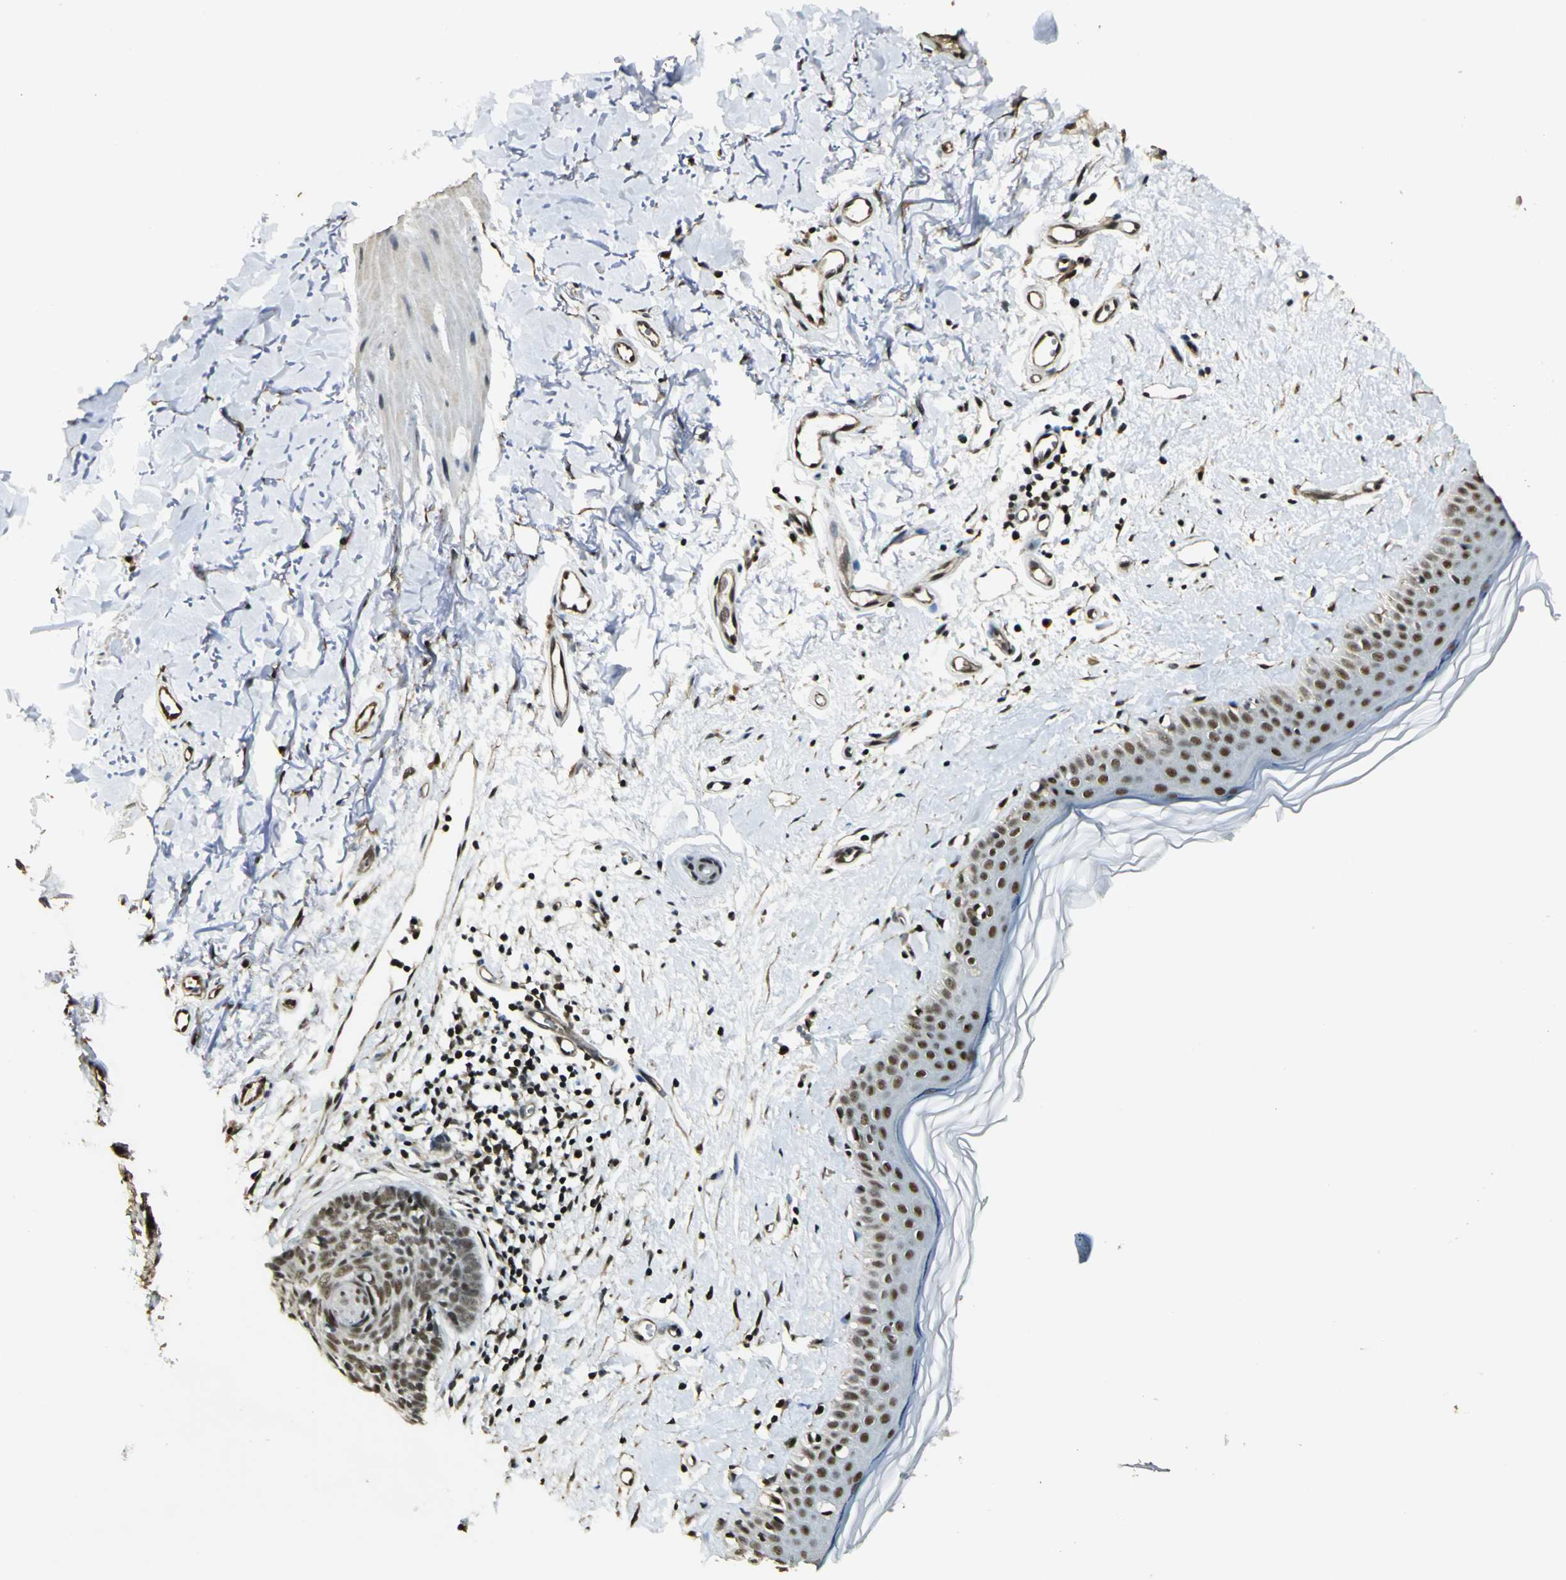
{"staining": {"intensity": "moderate", "quantity": ">75%", "location": "nuclear"}, "tissue": "skin cancer", "cell_type": "Tumor cells", "image_type": "cancer", "snomed": [{"axis": "morphology", "description": "Normal tissue, NOS"}, {"axis": "morphology", "description": "Basal cell carcinoma"}, {"axis": "topography", "description": "Skin"}], "caption": "Immunohistochemical staining of basal cell carcinoma (skin) shows moderate nuclear protein positivity in about >75% of tumor cells.", "gene": "ELF1", "patient": {"sex": "female", "age": 61}}